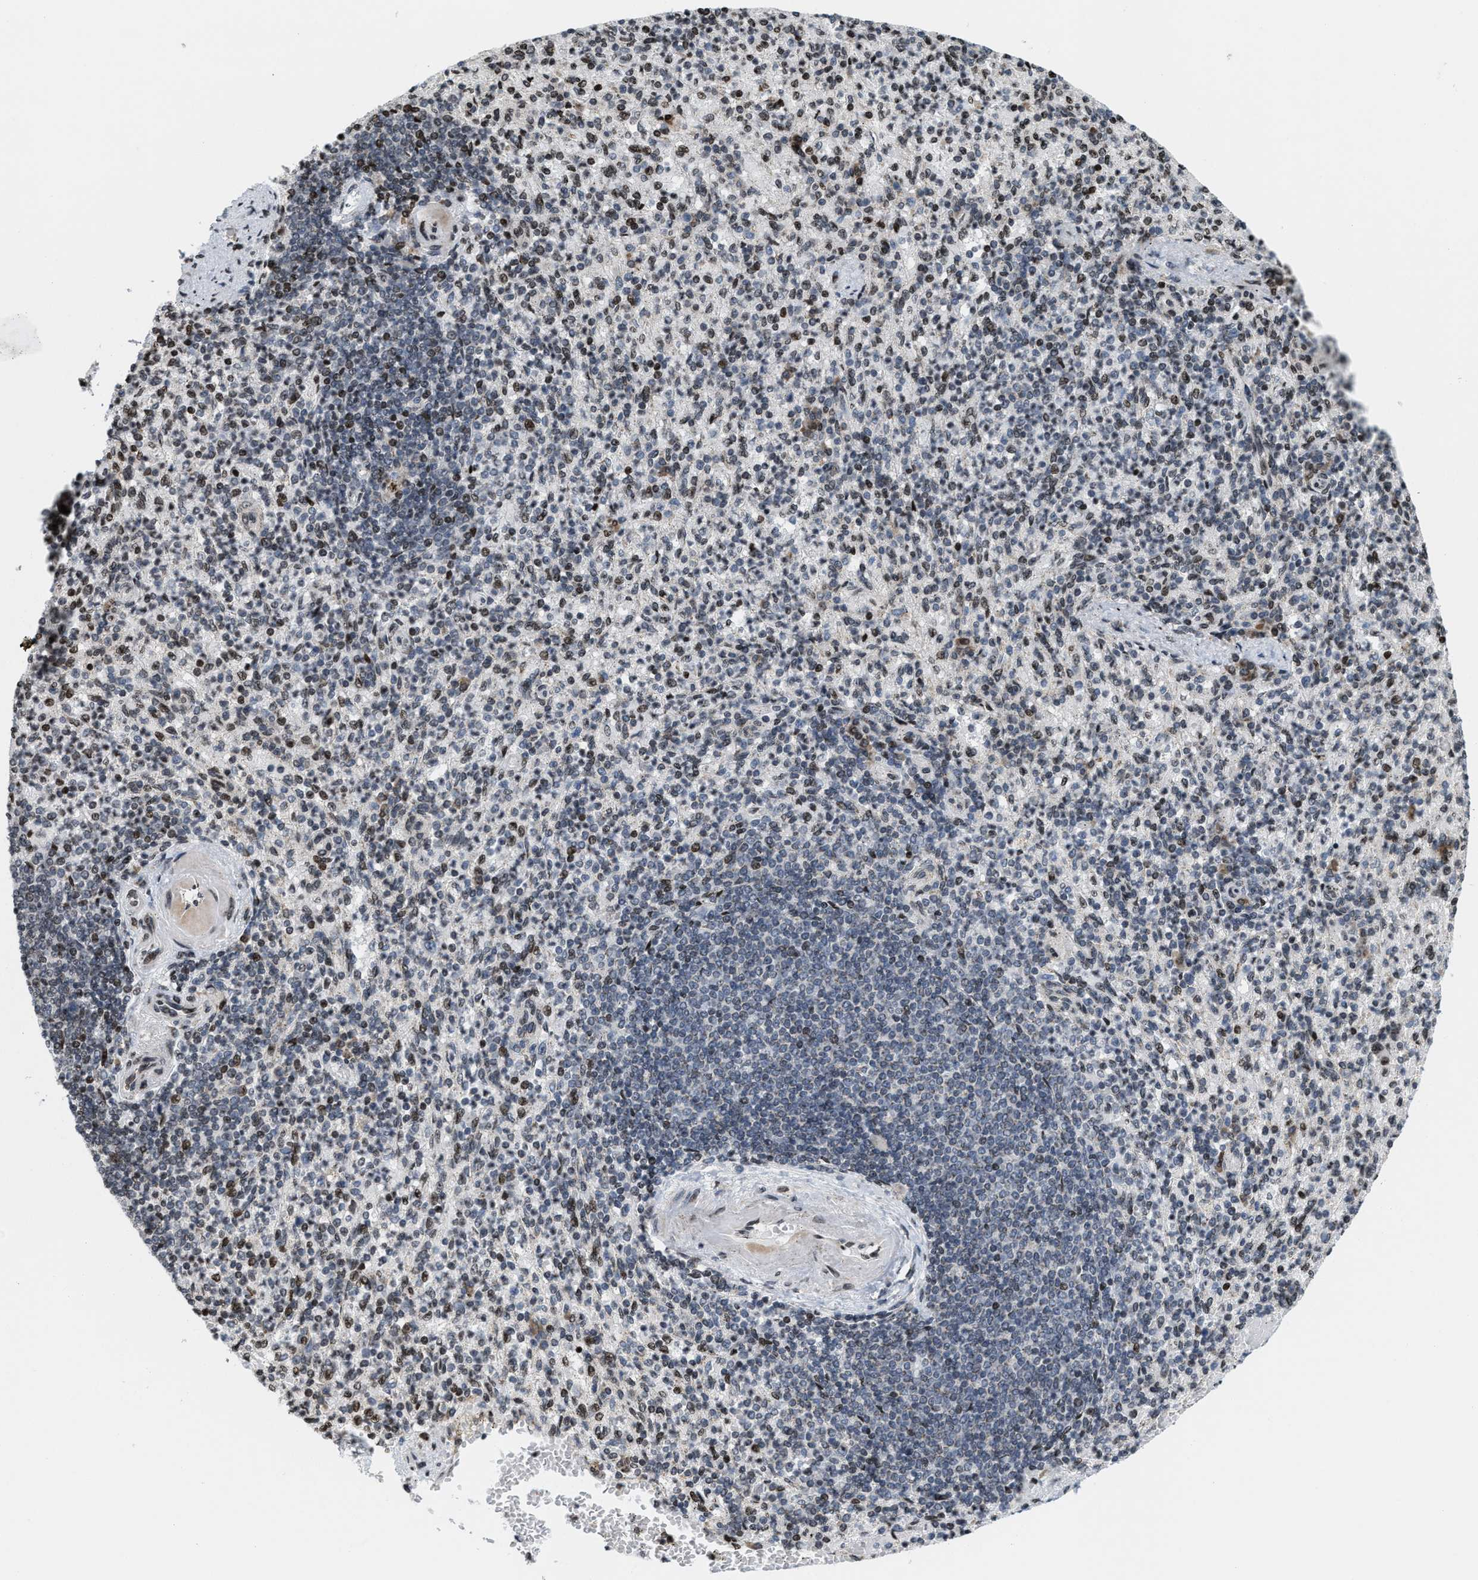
{"staining": {"intensity": "moderate", "quantity": "25%-75%", "location": "nuclear"}, "tissue": "spleen", "cell_type": "Cells in red pulp", "image_type": "normal", "snomed": [{"axis": "morphology", "description": "Normal tissue, NOS"}, {"axis": "topography", "description": "Spleen"}], "caption": "Immunohistochemical staining of benign spleen demonstrates moderate nuclear protein positivity in approximately 25%-75% of cells in red pulp. (DAB = brown stain, brightfield microscopy at high magnification).", "gene": "PDZD2", "patient": {"sex": "female", "age": 74}}